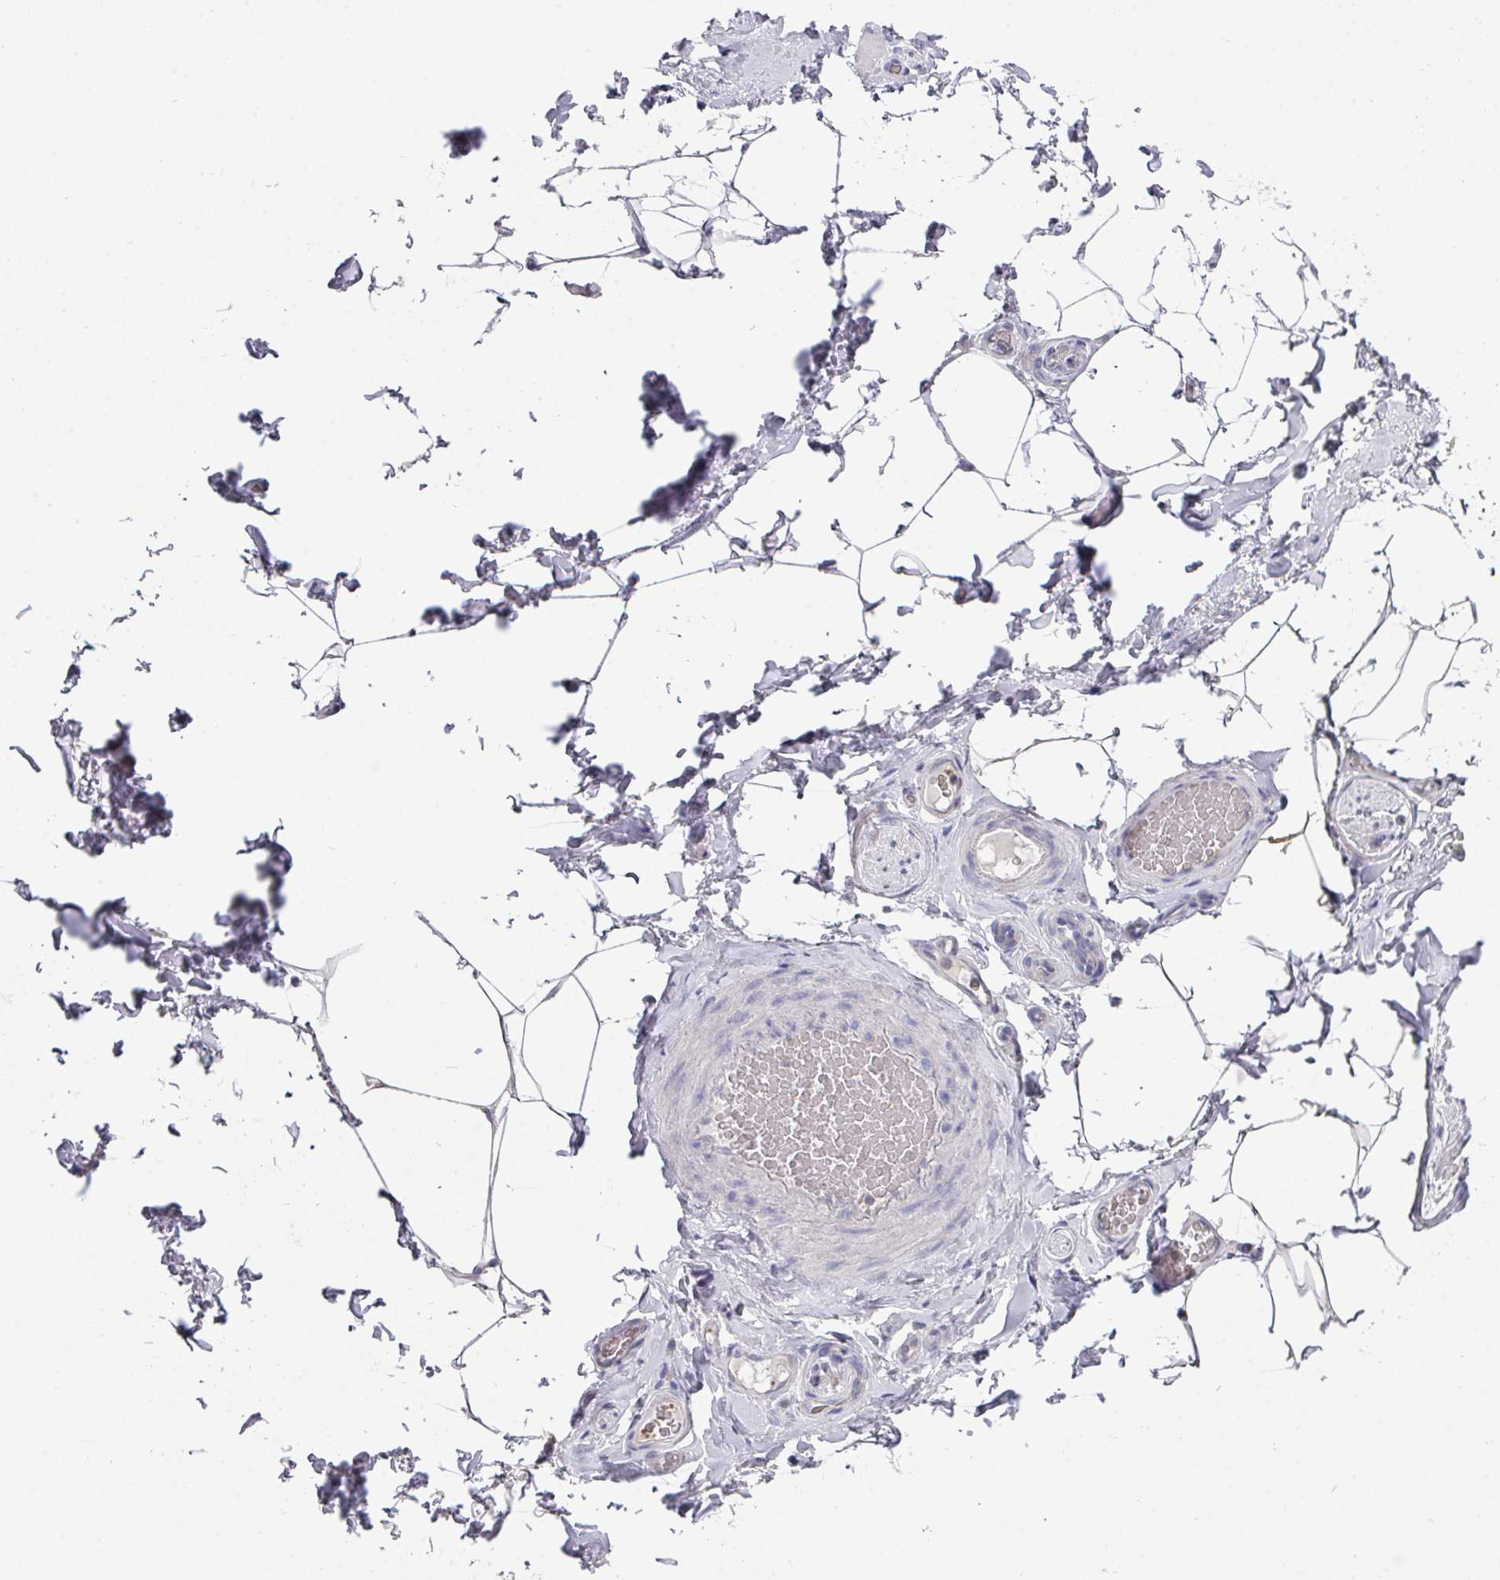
{"staining": {"intensity": "negative", "quantity": "none", "location": "none"}, "tissue": "adipose tissue", "cell_type": "Adipocytes", "image_type": "normal", "snomed": [{"axis": "morphology", "description": "Normal tissue, NOS"}, {"axis": "topography", "description": "Vascular tissue"}, {"axis": "topography", "description": "Peripheral nerve tissue"}], "caption": "Immunohistochemistry of unremarkable human adipose tissue reveals no staining in adipocytes.", "gene": "DCAF12L1", "patient": {"sex": "male", "age": 41}}